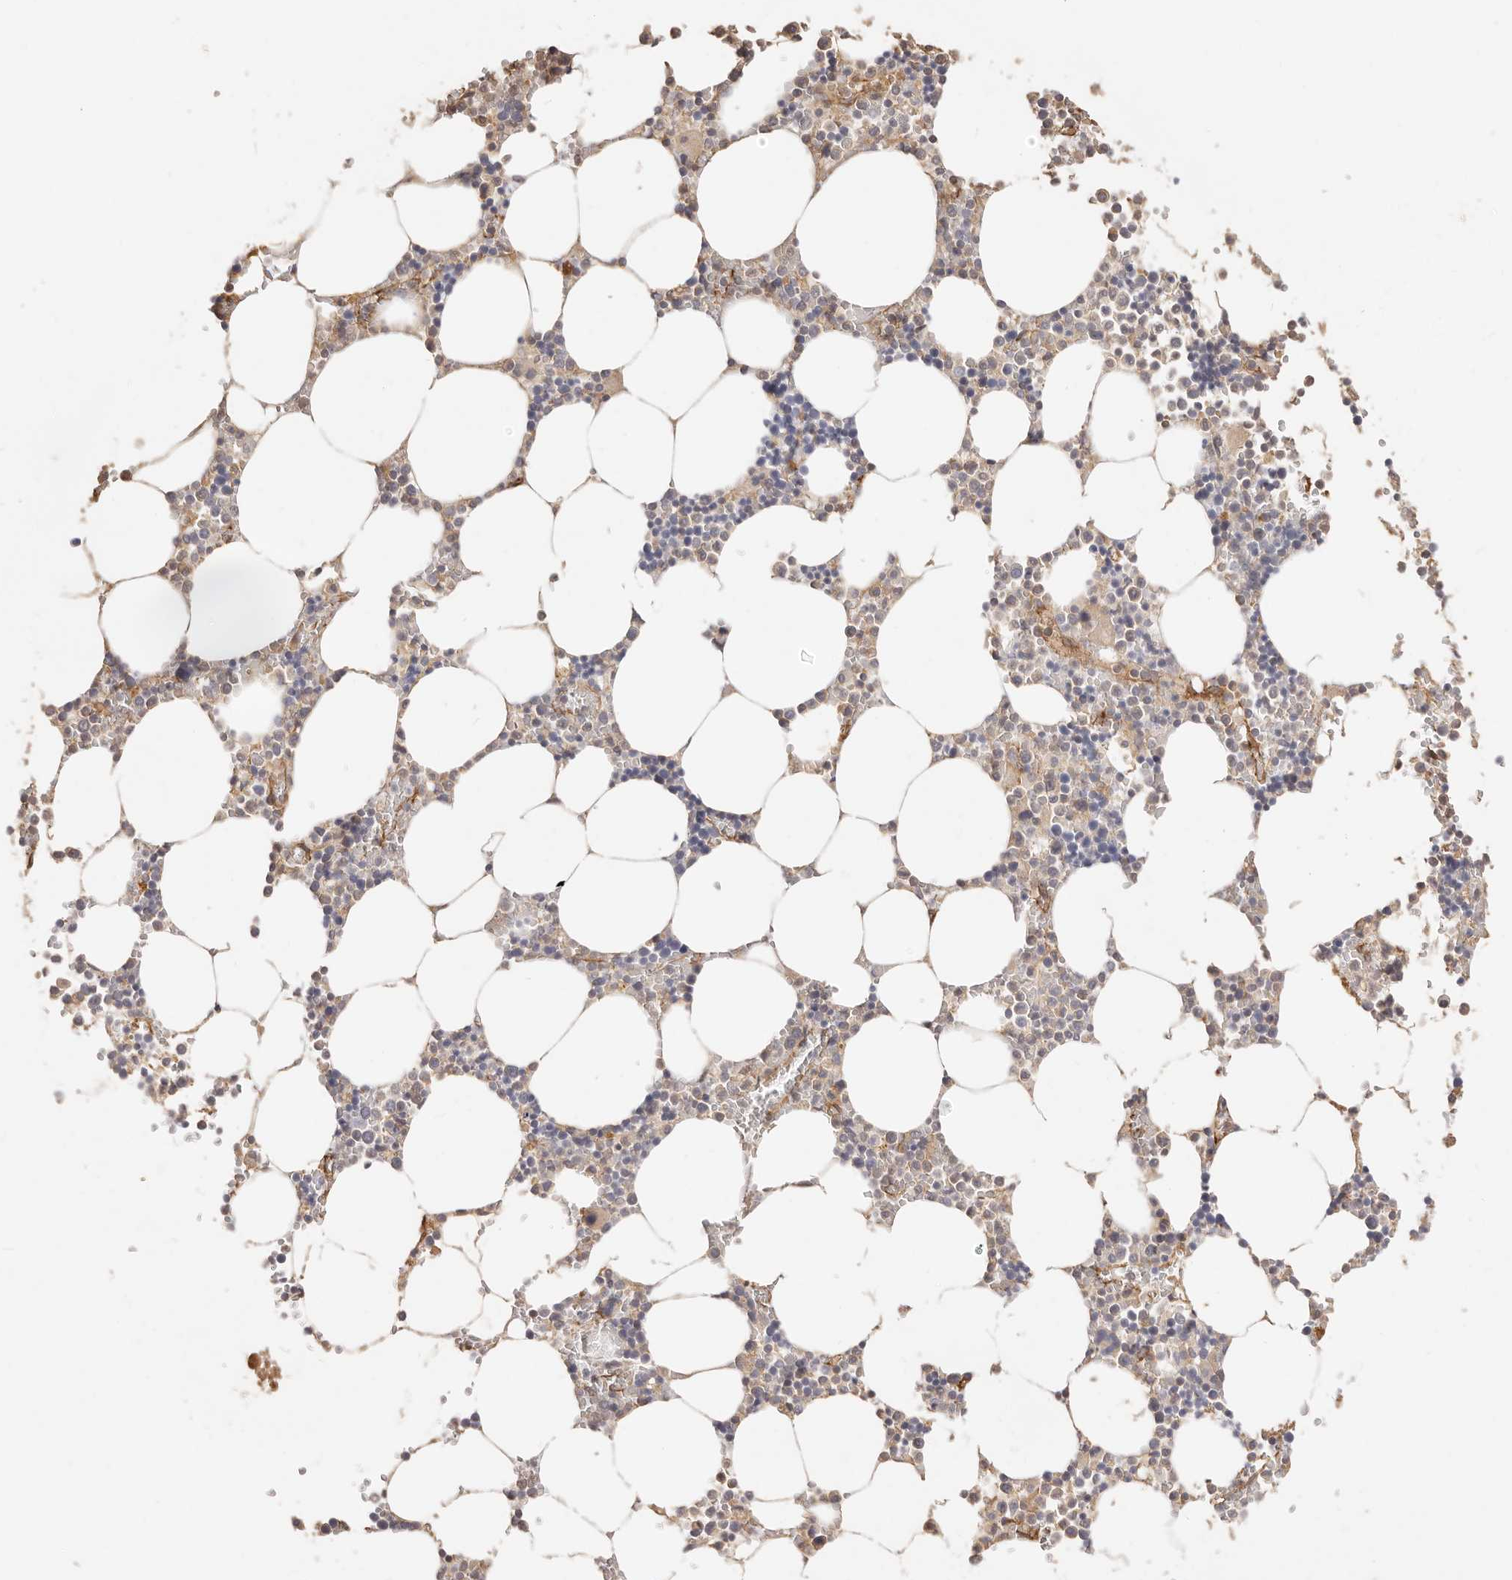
{"staining": {"intensity": "weak", "quantity": "25%-75%", "location": "cytoplasmic/membranous"}, "tissue": "bone marrow", "cell_type": "Hematopoietic cells", "image_type": "normal", "snomed": [{"axis": "morphology", "description": "Normal tissue, NOS"}, {"axis": "topography", "description": "Bone marrow"}], "caption": "This image shows benign bone marrow stained with immunohistochemistry (IHC) to label a protein in brown. The cytoplasmic/membranous of hematopoietic cells show weak positivity for the protein. Nuclei are counter-stained blue.", "gene": "CXADR", "patient": {"sex": "male", "age": 70}}